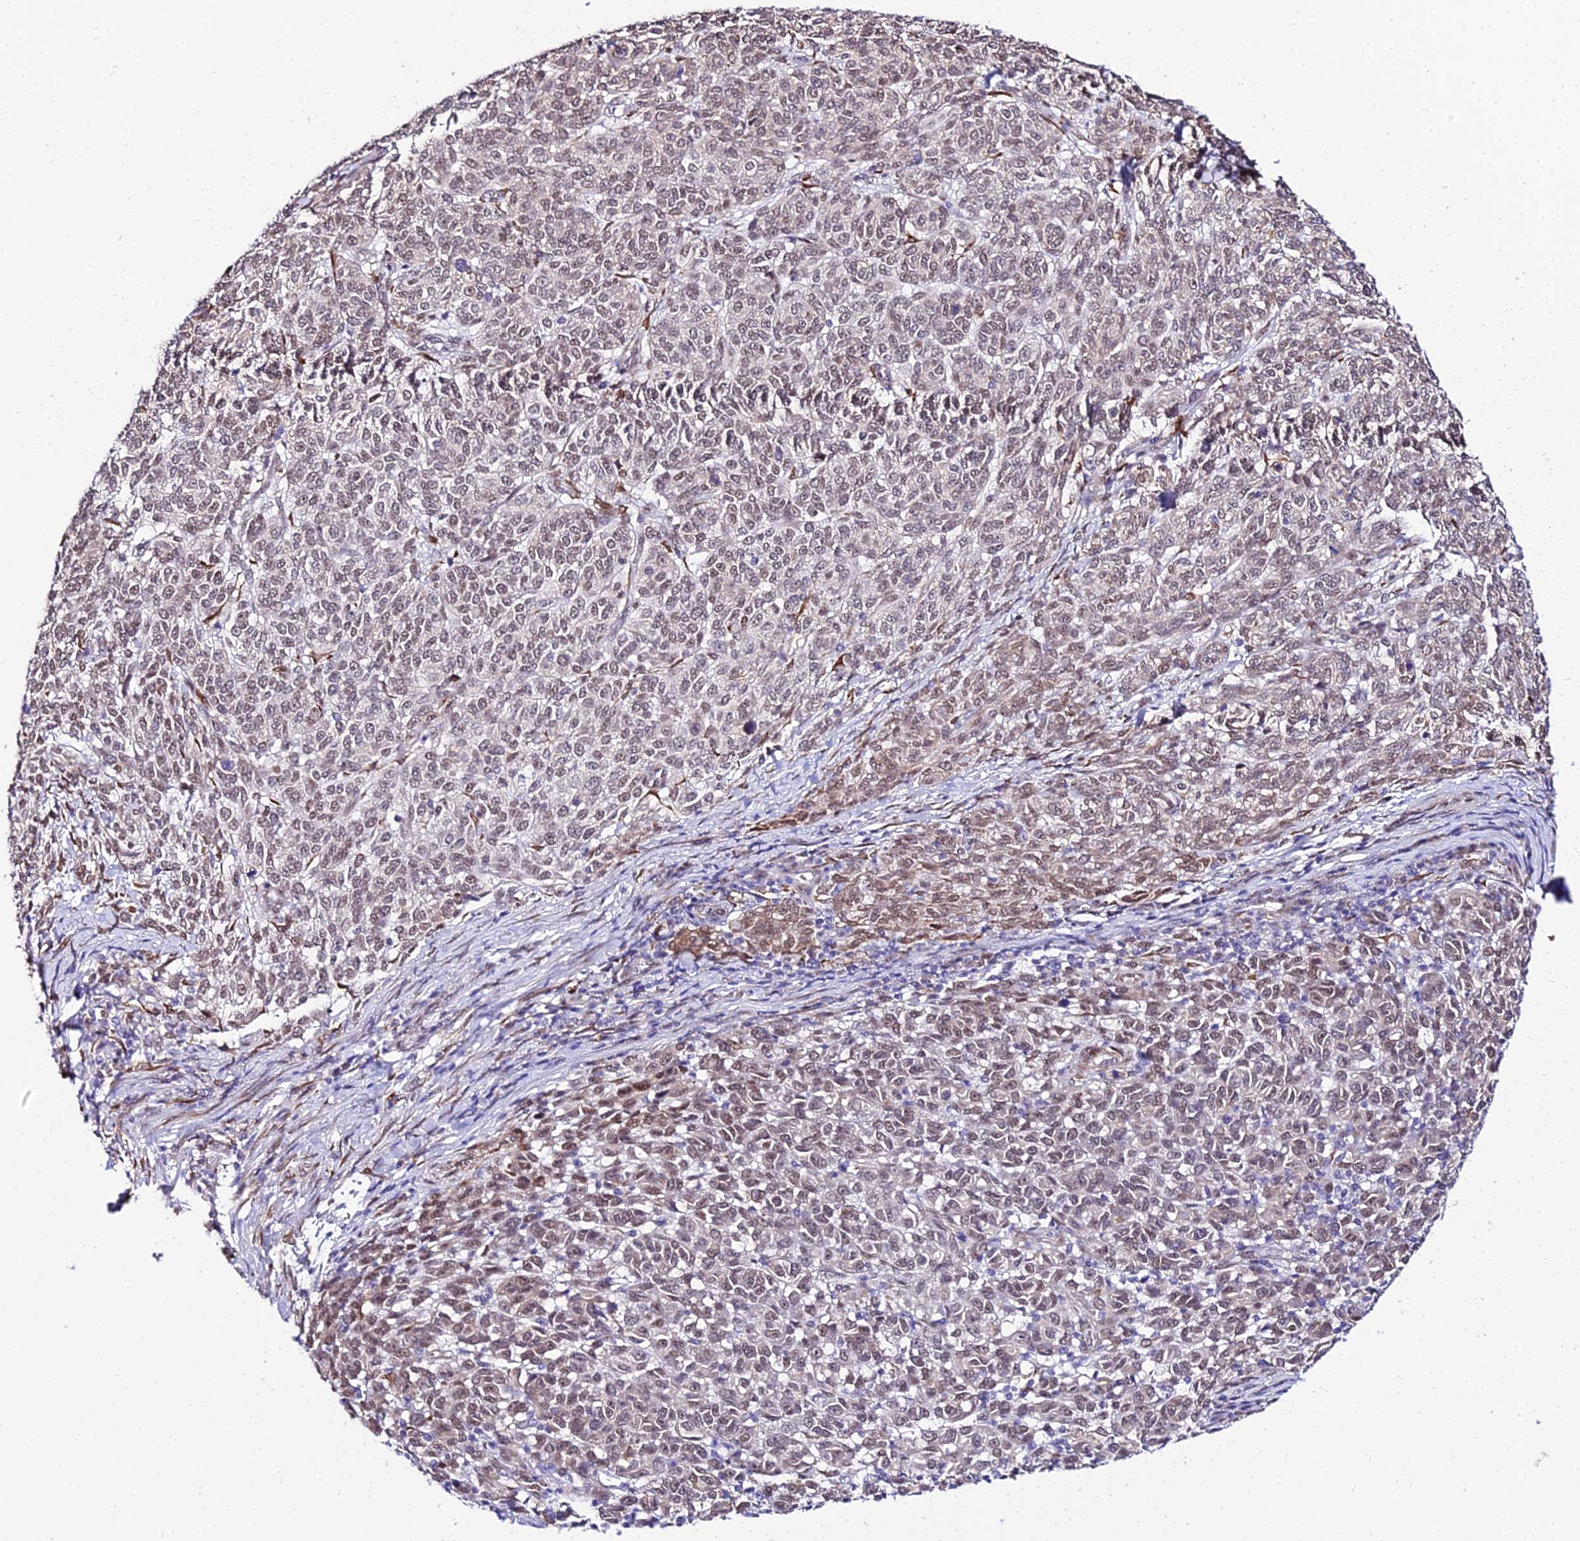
{"staining": {"intensity": "weak", "quantity": ">75%", "location": "nuclear"}, "tissue": "melanoma", "cell_type": "Tumor cells", "image_type": "cancer", "snomed": [{"axis": "morphology", "description": "Malignant melanoma, NOS"}, {"axis": "topography", "description": "Skin"}], "caption": "This photomicrograph reveals immunohistochemistry staining of malignant melanoma, with low weak nuclear positivity in about >75% of tumor cells.", "gene": "BCL9", "patient": {"sex": "male", "age": 49}}